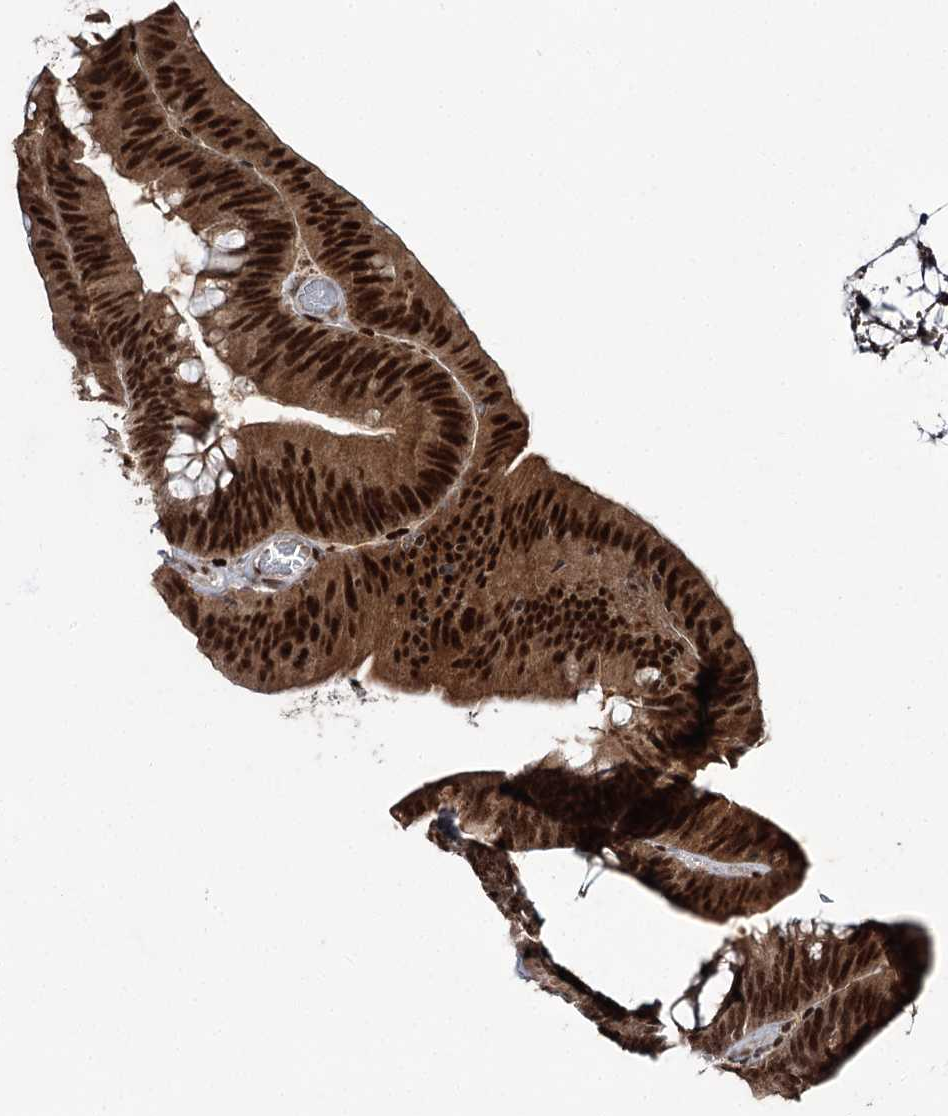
{"staining": {"intensity": "strong", "quantity": ">75%", "location": "nuclear"}, "tissue": "colorectal cancer", "cell_type": "Tumor cells", "image_type": "cancer", "snomed": [{"axis": "morphology", "description": "Normal tissue, NOS"}, {"axis": "topography", "description": "Colon"}], "caption": "Protein staining exhibits strong nuclear expression in approximately >75% of tumor cells in colorectal cancer.", "gene": "ERCC3", "patient": {"sex": "female", "age": 82}}